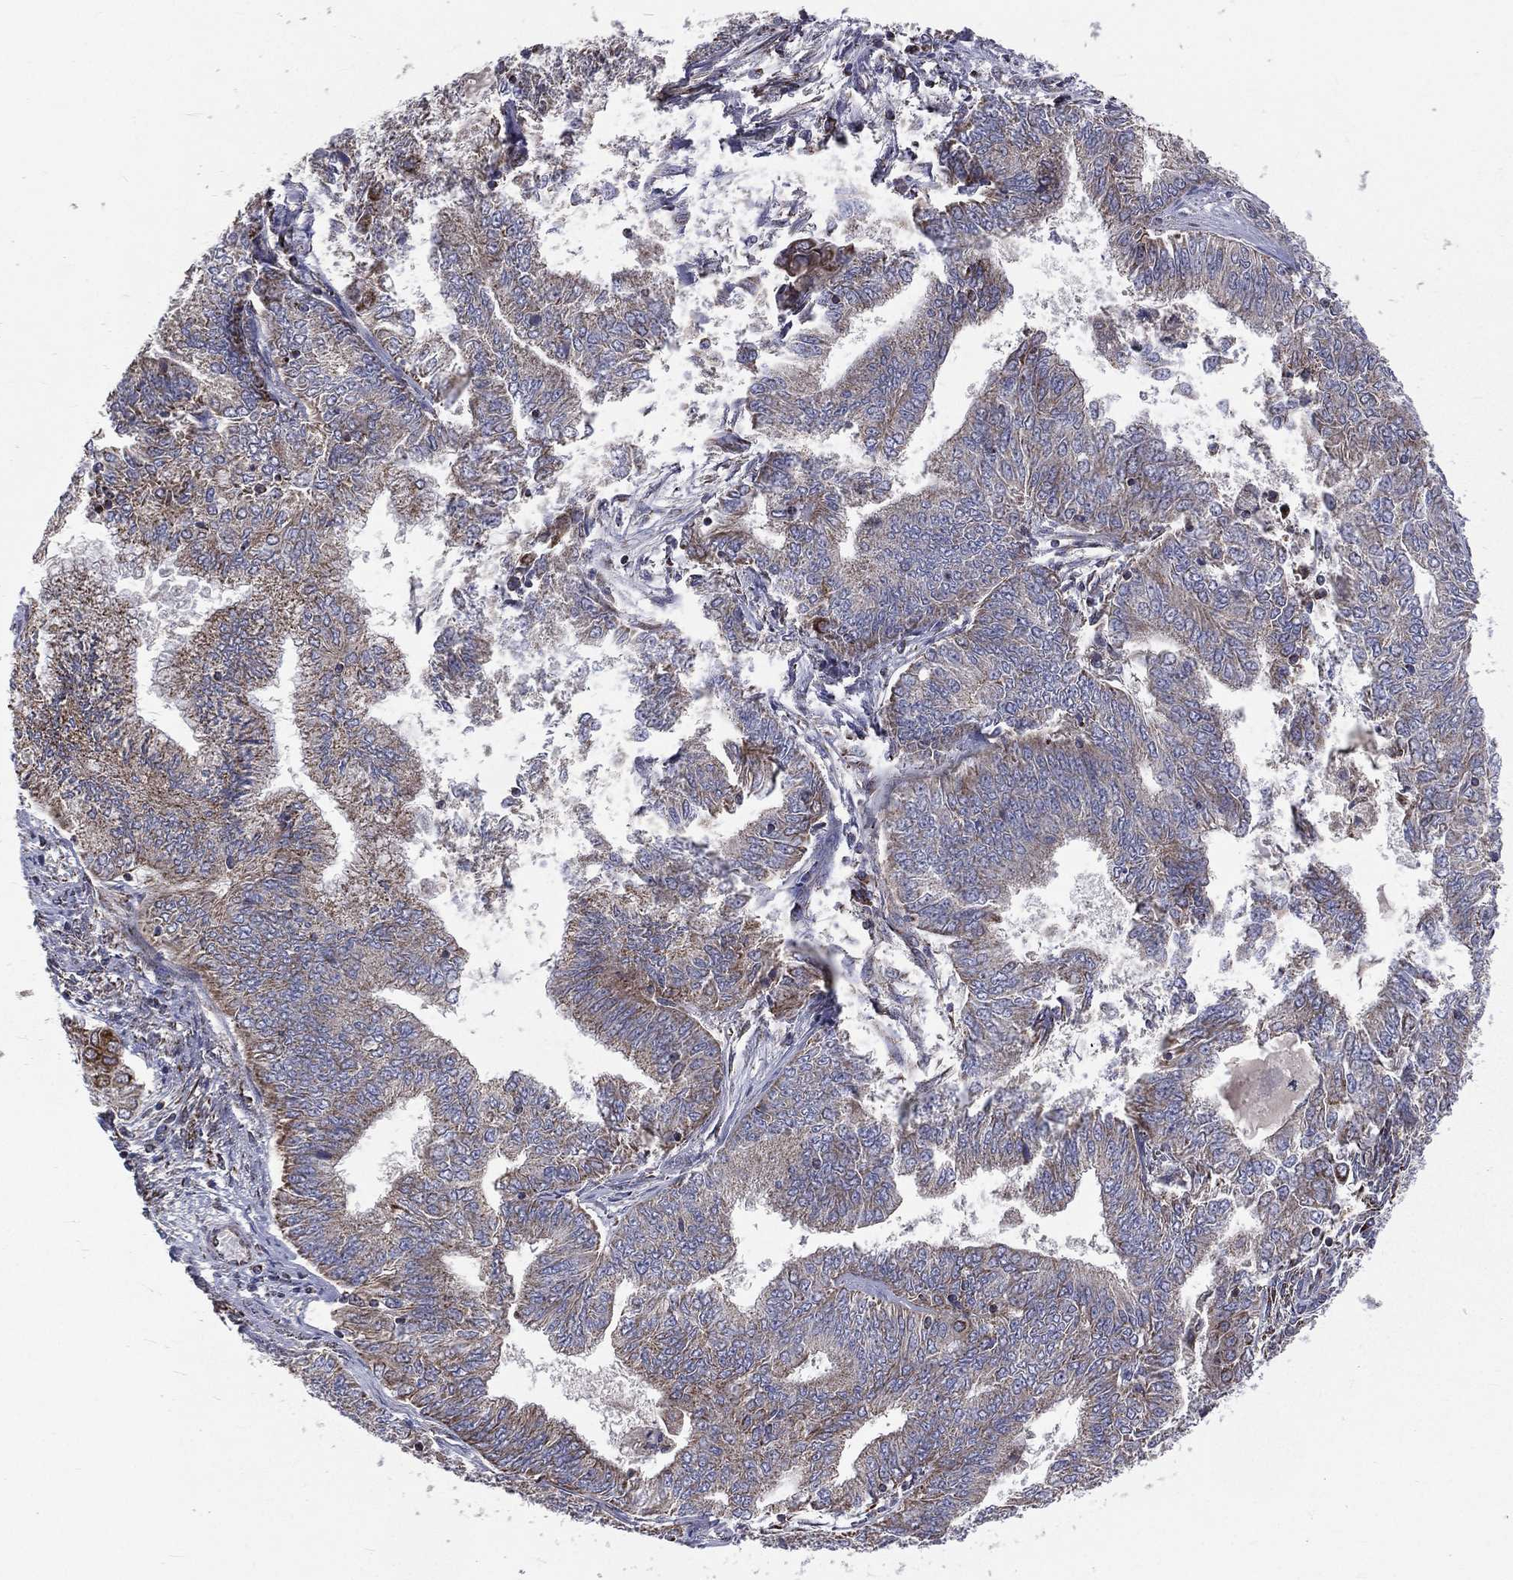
{"staining": {"intensity": "weak", "quantity": "25%-75%", "location": "cytoplasmic/membranous"}, "tissue": "endometrial cancer", "cell_type": "Tumor cells", "image_type": "cancer", "snomed": [{"axis": "morphology", "description": "Adenocarcinoma, NOS"}, {"axis": "topography", "description": "Endometrium"}], "caption": "Immunohistochemical staining of human endometrial cancer demonstrates weak cytoplasmic/membranous protein expression in about 25%-75% of tumor cells. The staining was performed using DAB (3,3'-diaminobenzidine) to visualize the protein expression in brown, while the nuclei were stained in blue with hematoxylin (Magnification: 20x).", "gene": "GPD1", "patient": {"sex": "female", "age": 62}}